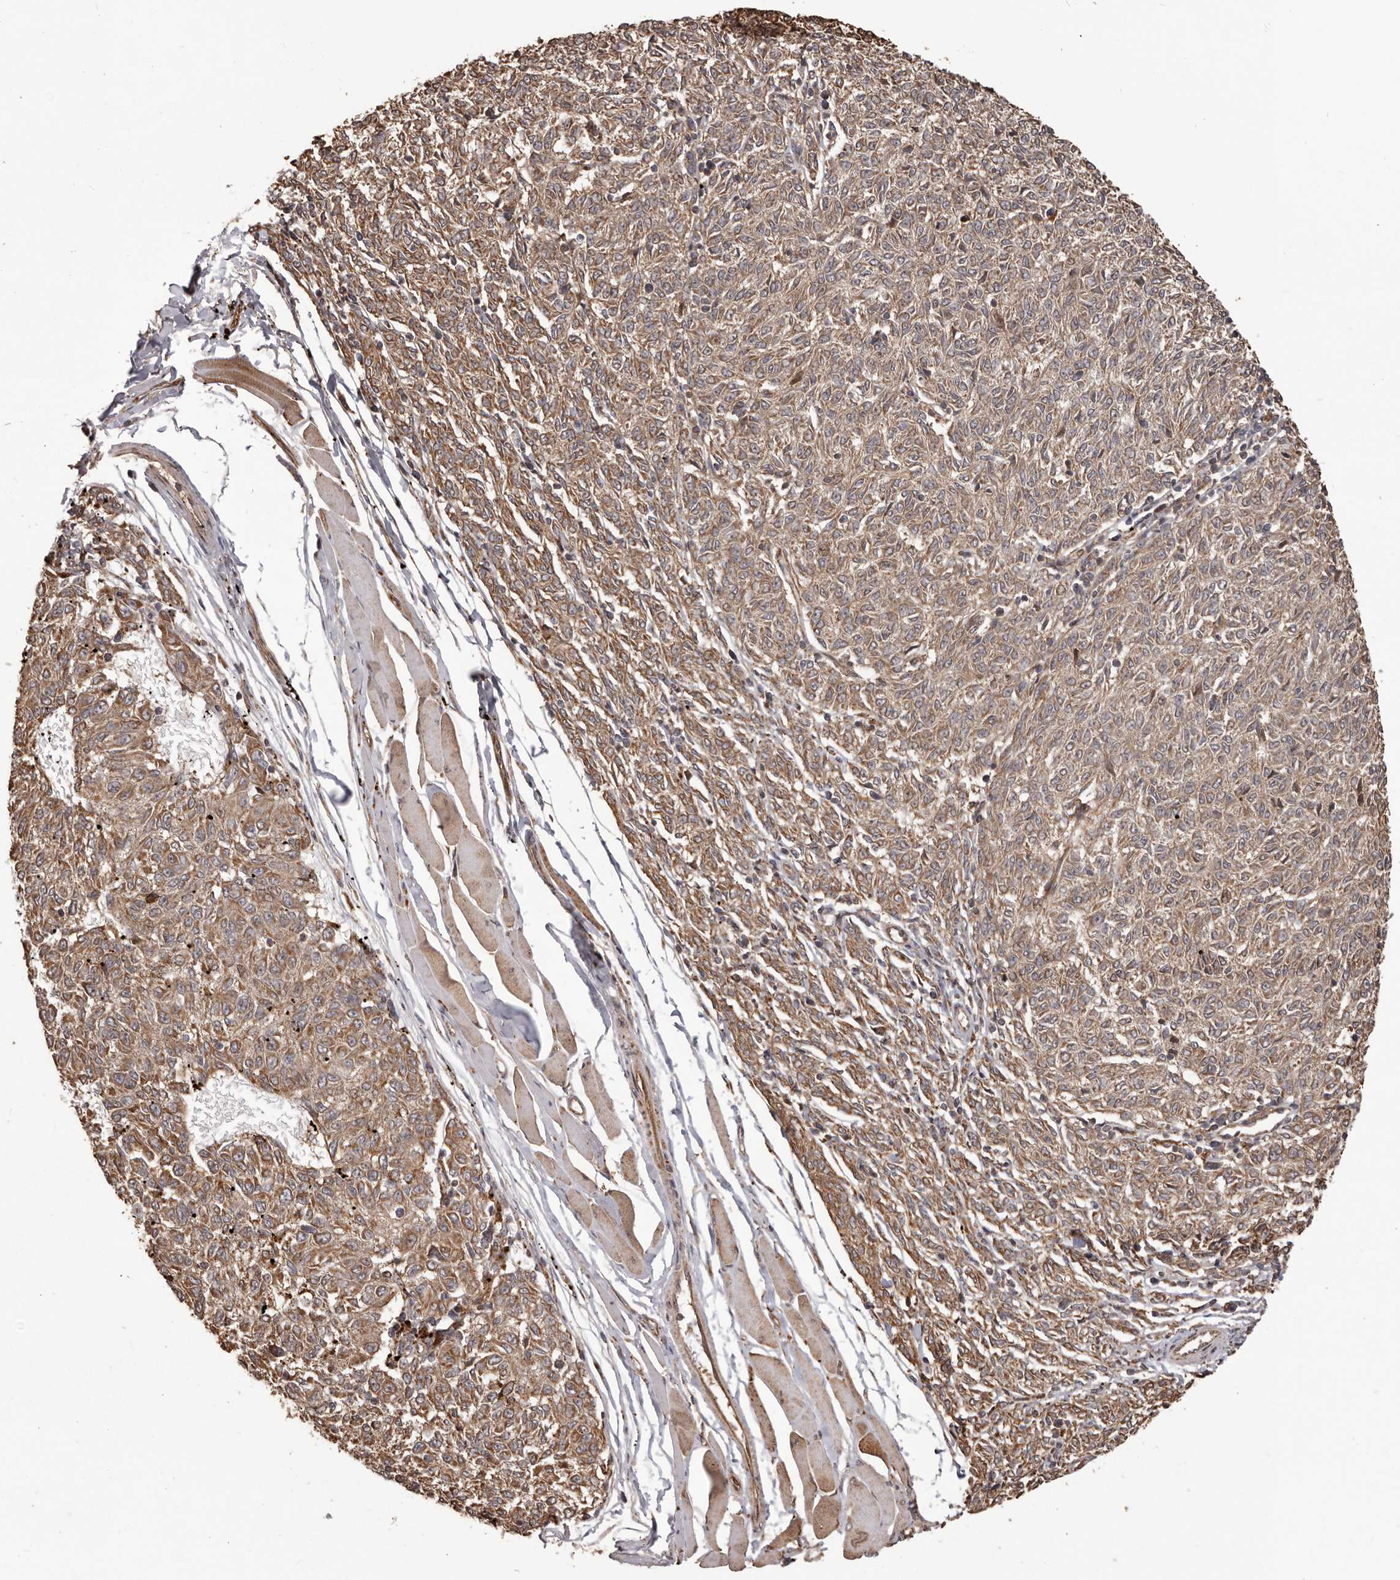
{"staining": {"intensity": "moderate", "quantity": ">75%", "location": "cytoplasmic/membranous"}, "tissue": "melanoma", "cell_type": "Tumor cells", "image_type": "cancer", "snomed": [{"axis": "morphology", "description": "Malignant melanoma, NOS"}, {"axis": "topography", "description": "Skin"}], "caption": "This image reveals immunohistochemistry (IHC) staining of malignant melanoma, with medium moderate cytoplasmic/membranous staining in approximately >75% of tumor cells.", "gene": "MTO1", "patient": {"sex": "female", "age": 72}}